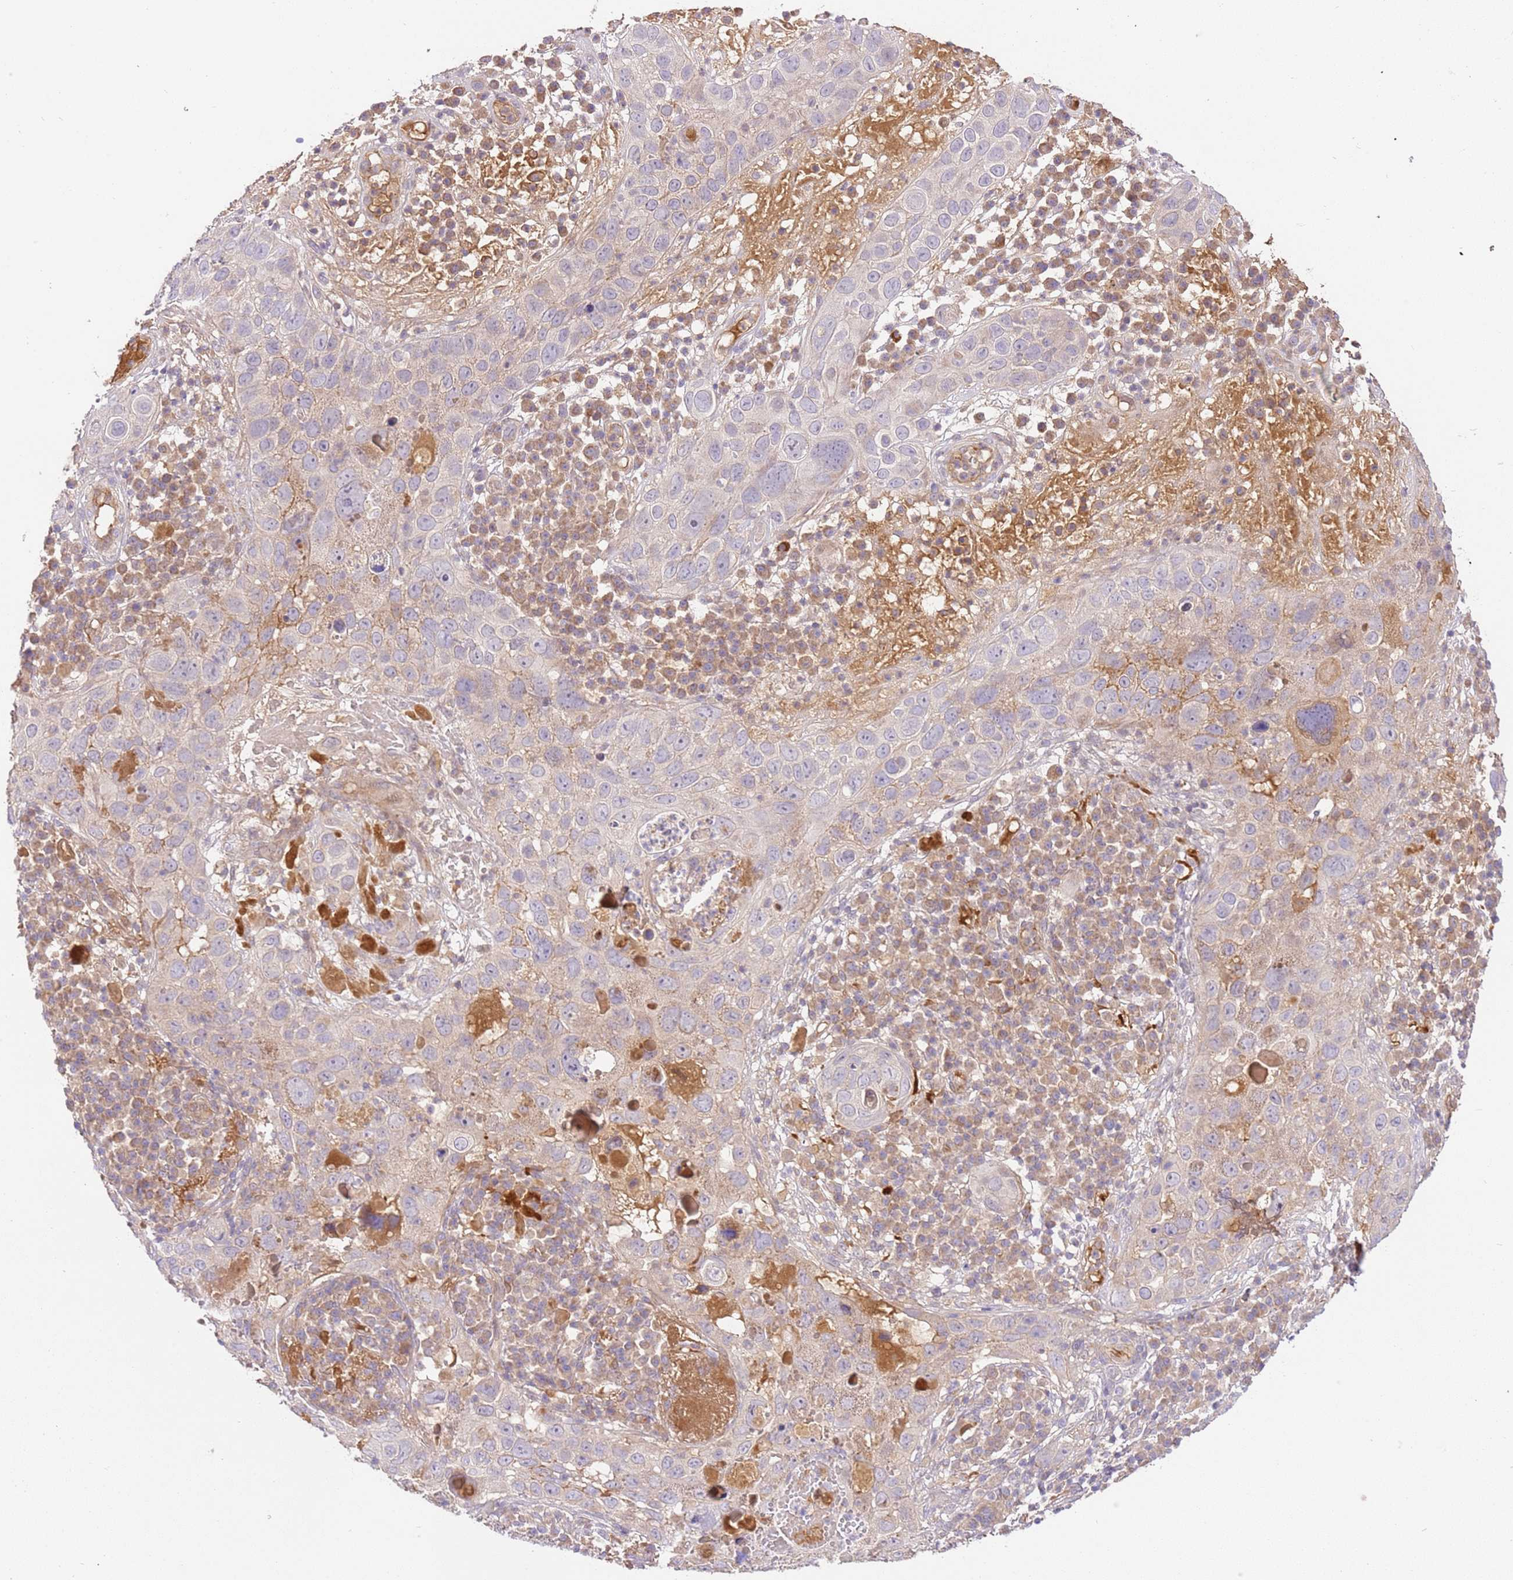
{"staining": {"intensity": "negative", "quantity": "none", "location": "none"}, "tissue": "skin cancer", "cell_type": "Tumor cells", "image_type": "cancer", "snomed": [{"axis": "morphology", "description": "Squamous cell carcinoma in situ, NOS"}, {"axis": "morphology", "description": "Squamous cell carcinoma, NOS"}, {"axis": "topography", "description": "Skin"}], "caption": "IHC photomicrograph of neoplastic tissue: skin squamous cell carcinoma stained with DAB (3,3'-diaminobenzidine) demonstrates no significant protein staining in tumor cells.", "gene": "C8G", "patient": {"sex": "male", "age": 93}}